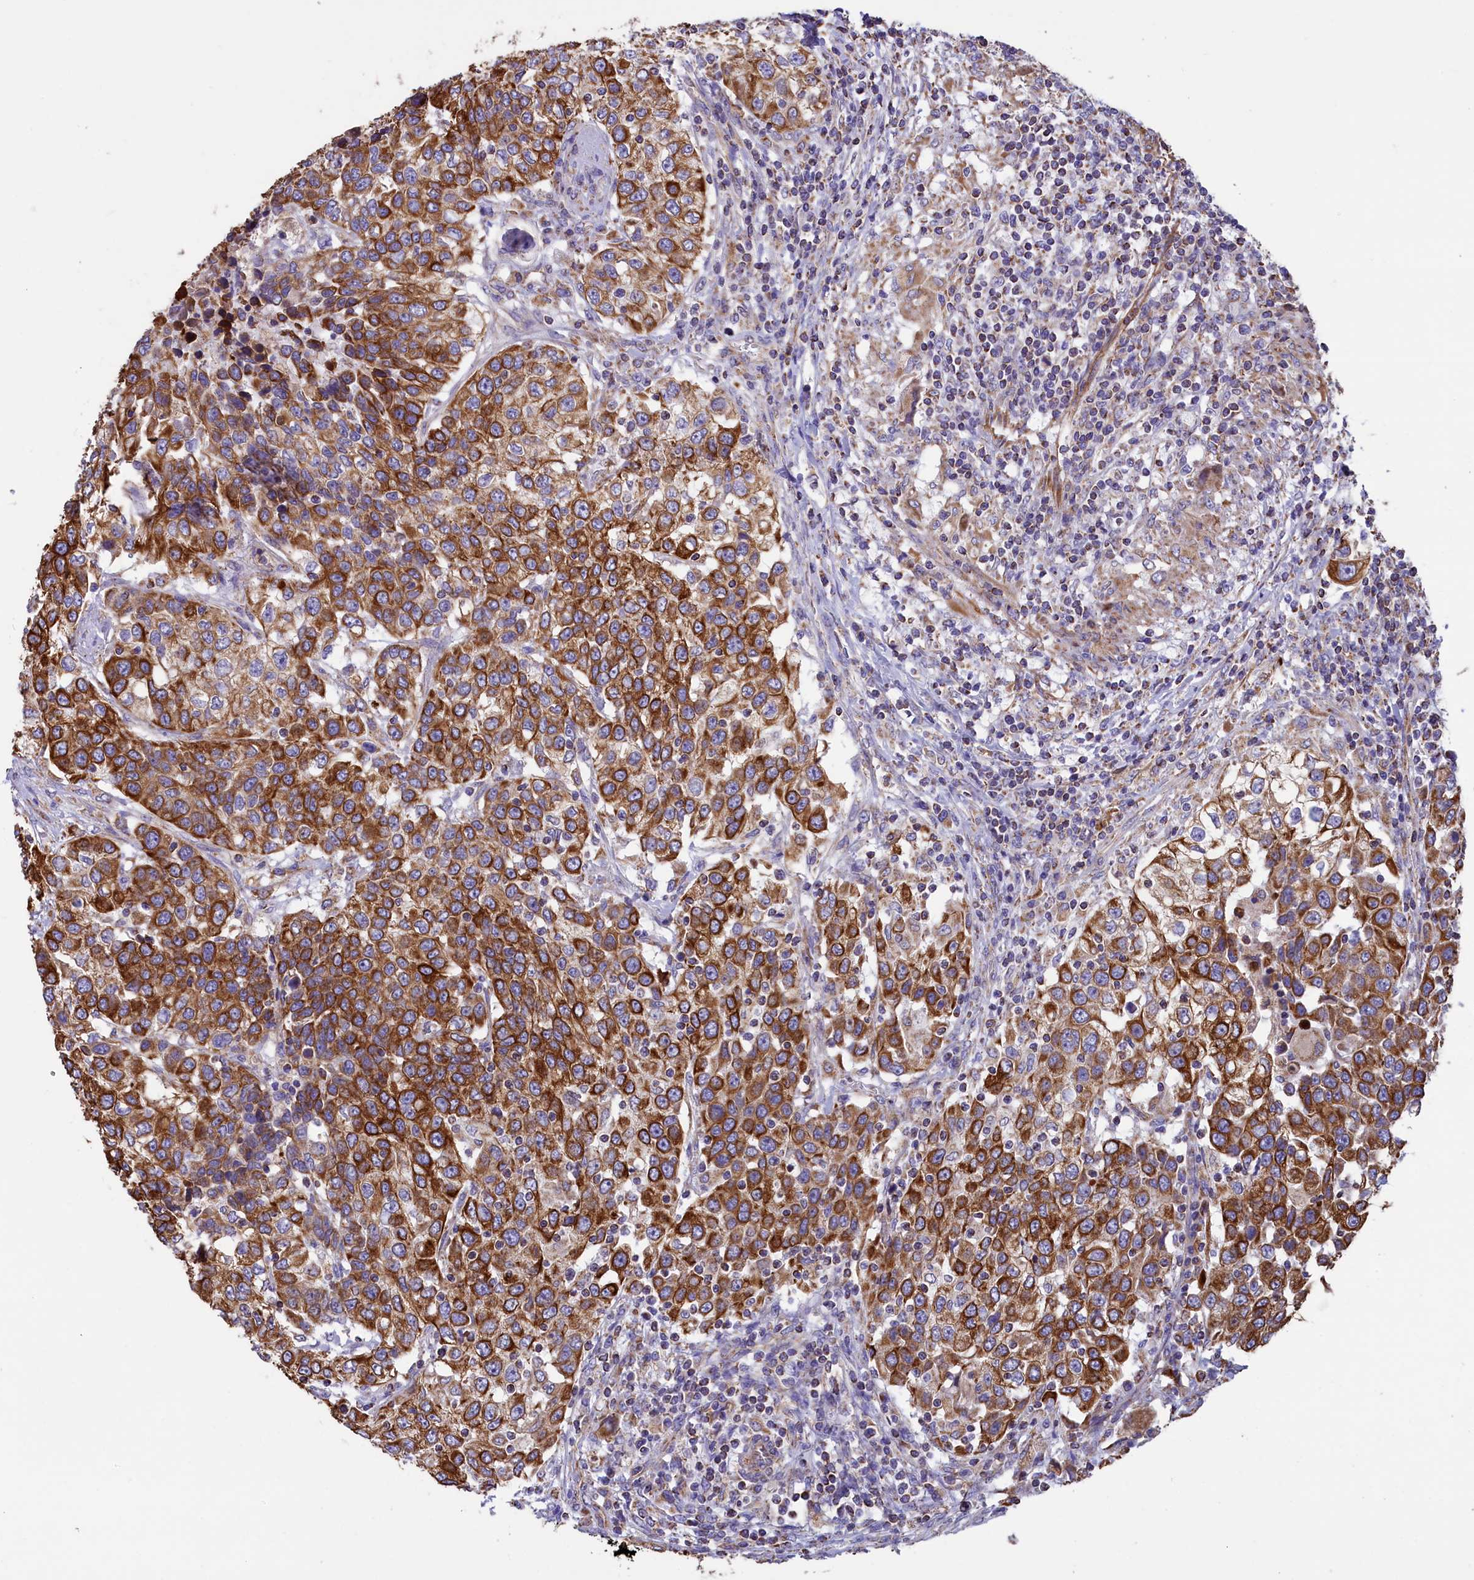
{"staining": {"intensity": "strong", "quantity": ">75%", "location": "cytoplasmic/membranous"}, "tissue": "urothelial cancer", "cell_type": "Tumor cells", "image_type": "cancer", "snomed": [{"axis": "morphology", "description": "Urothelial carcinoma, High grade"}, {"axis": "topography", "description": "Urinary bladder"}], "caption": "Human high-grade urothelial carcinoma stained with a protein marker shows strong staining in tumor cells.", "gene": "GATB", "patient": {"sex": "female", "age": 80}}